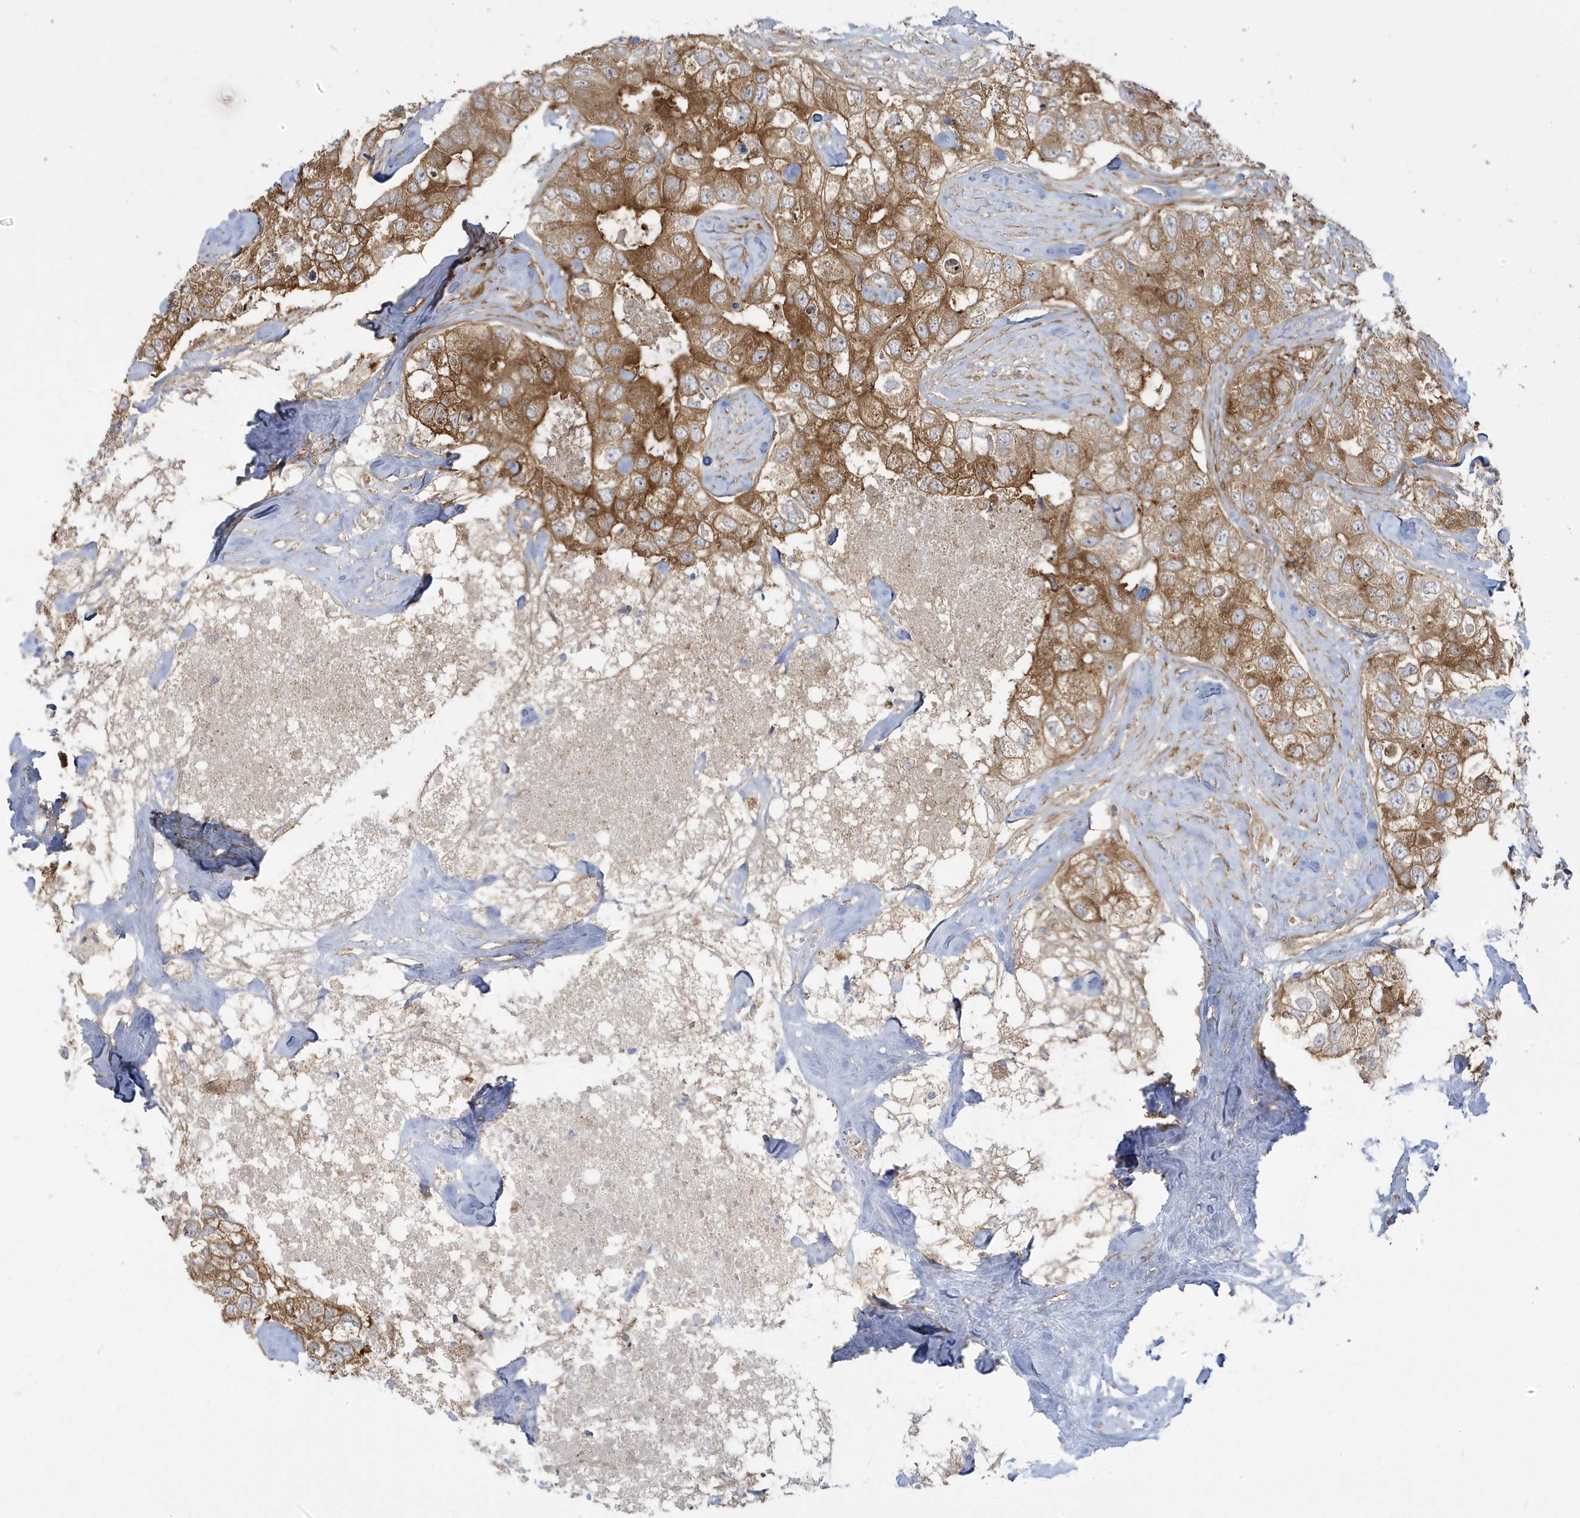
{"staining": {"intensity": "moderate", "quantity": ">75%", "location": "cytoplasmic/membranous"}, "tissue": "breast cancer", "cell_type": "Tumor cells", "image_type": "cancer", "snomed": [{"axis": "morphology", "description": "Duct carcinoma"}, {"axis": "topography", "description": "Breast"}], "caption": "Brown immunohistochemical staining in intraductal carcinoma (breast) displays moderate cytoplasmic/membranous staining in approximately >75% of tumor cells.", "gene": "STAM", "patient": {"sex": "female", "age": 62}}